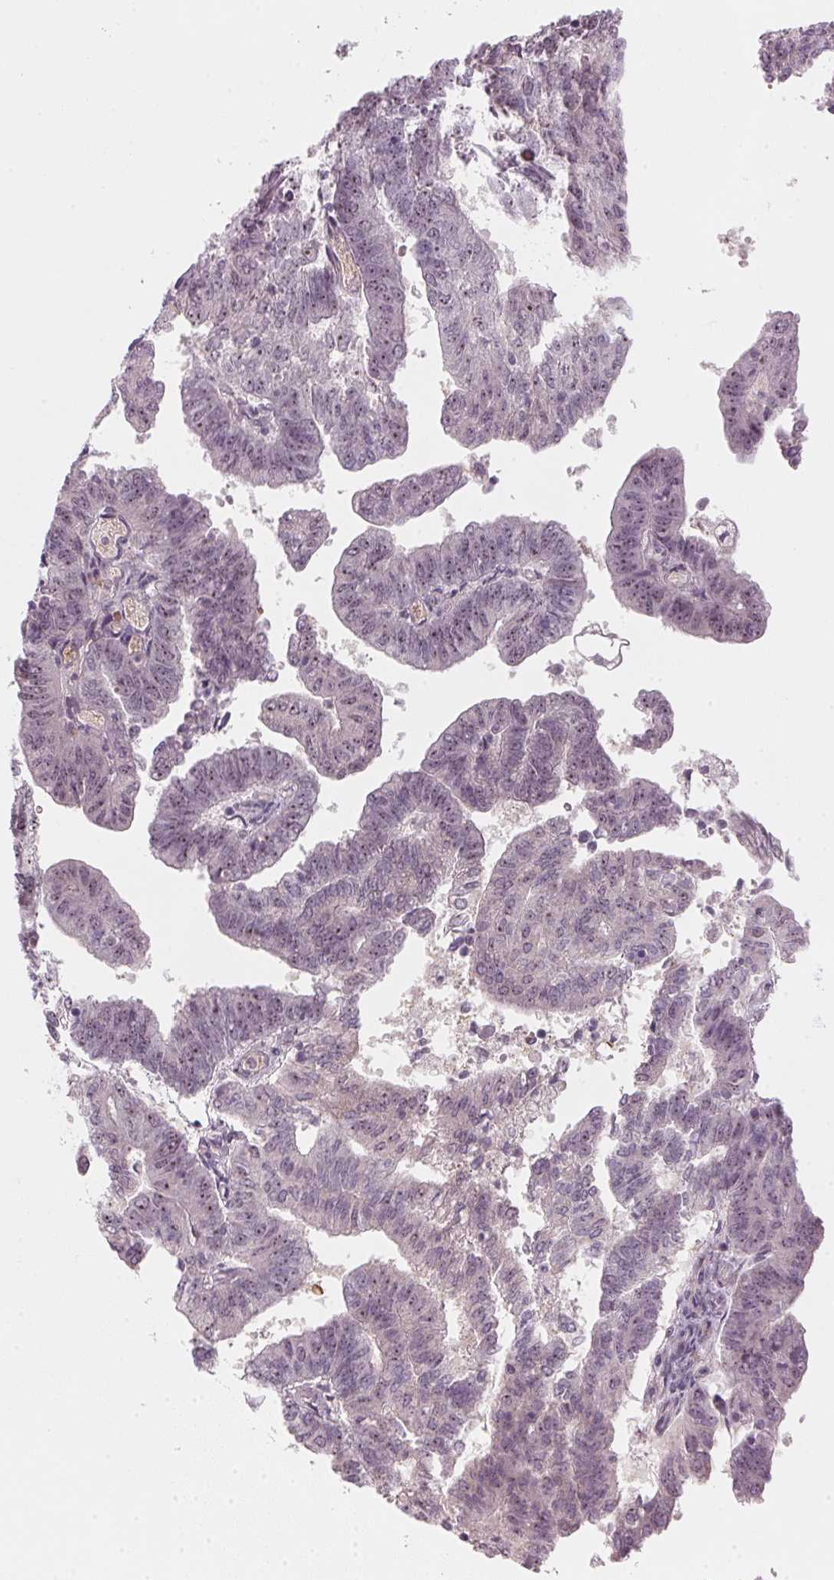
{"staining": {"intensity": "weak", "quantity": "25%-75%", "location": "nuclear"}, "tissue": "endometrial cancer", "cell_type": "Tumor cells", "image_type": "cancer", "snomed": [{"axis": "morphology", "description": "Adenocarcinoma, NOS"}, {"axis": "topography", "description": "Endometrium"}], "caption": "Endometrial cancer (adenocarcinoma) stained for a protein reveals weak nuclear positivity in tumor cells.", "gene": "DNTTIP2", "patient": {"sex": "female", "age": 82}}